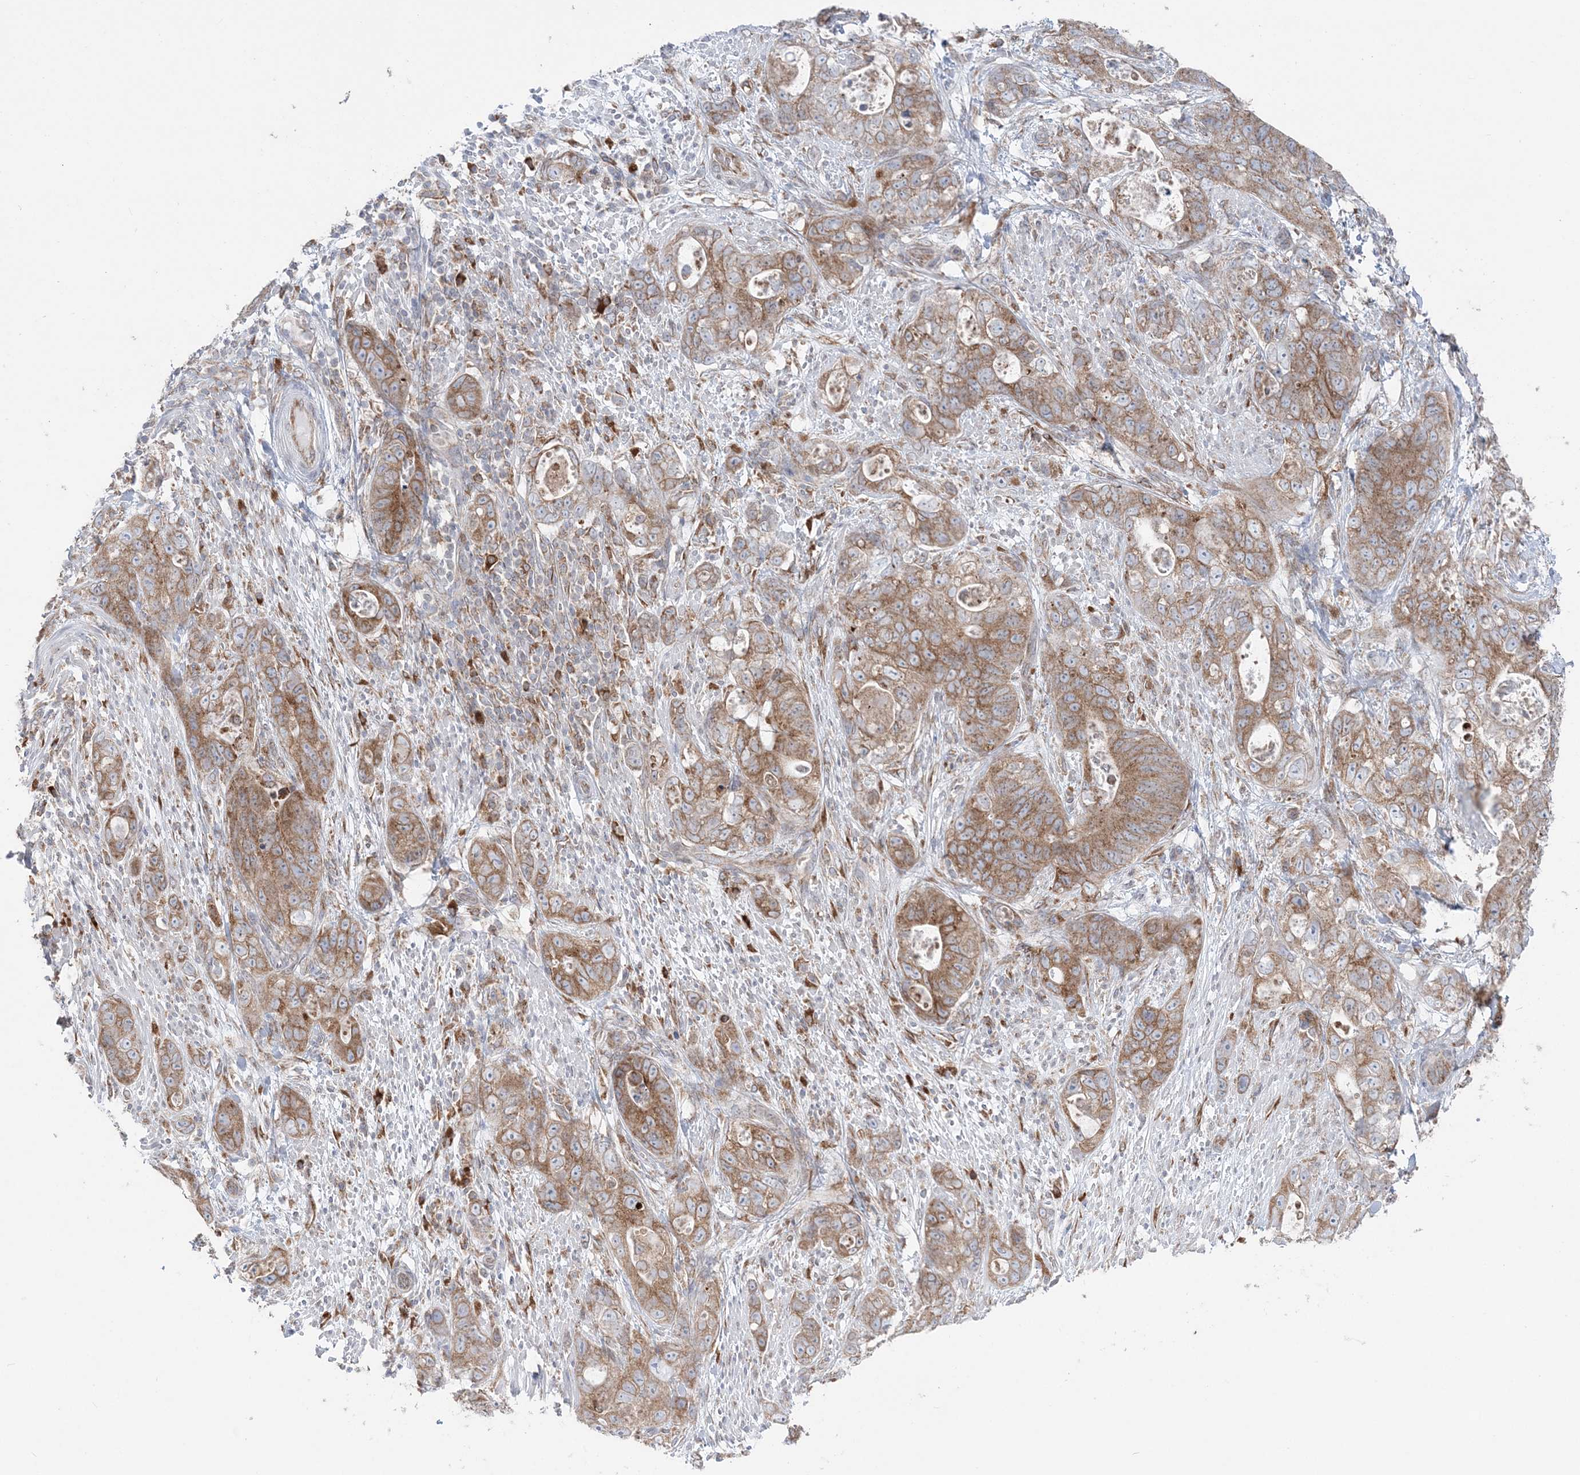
{"staining": {"intensity": "moderate", "quantity": ">75%", "location": "cytoplasmic/membranous"}, "tissue": "stomach cancer", "cell_type": "Tumor cells", "image_type": "cancer", "snomed": [{"axis": "morphology", "description": "Adenocarcinoma, NOS"}, {"axis": "topography", "description": "Stomach"}], "caption": "Brown immunohistochemical staining in human stomach adenocarcinoma shows moderate cytoplasmic/membranous expression in approximately >75% of tumor cells.", "gene": "TMED10", "patient": {"sex": "female", "age": 89}}